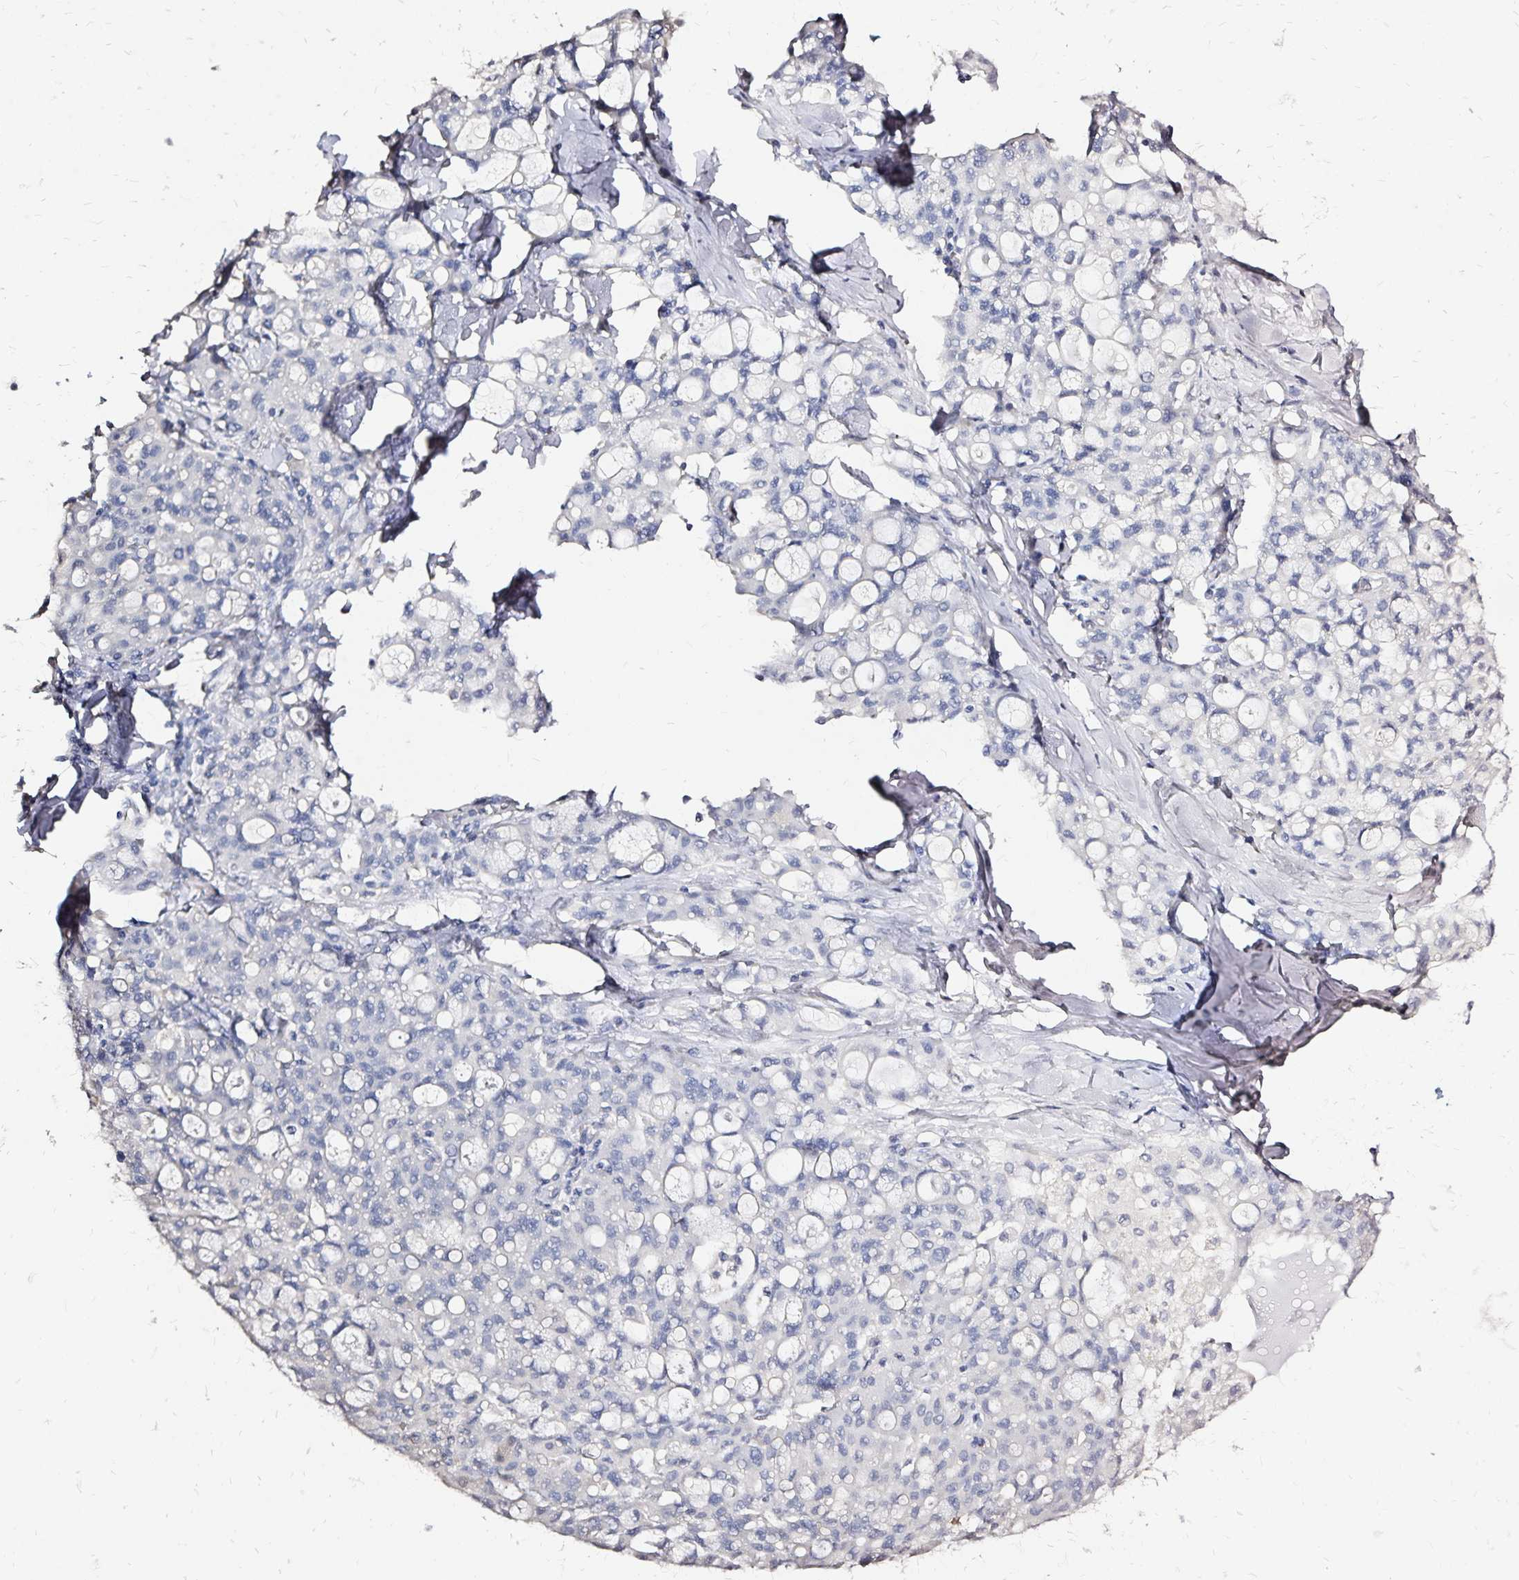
{"staining": {"intensity": "negative", "quantity": "none", "location": "none"}, "tissue": "lung cancer", "cell_type": "Tumor cells", "image_type": "cancer", "snomed": [{"axis": "morphology", "description": "Adenocarcinoma, NOS"}, {"axis": "topography", "description": "Lung"}], "caption": "Immunohistochemistry photomicrograph of lung cancer (adenocarcinoma) stained for a protein (brown), which shows no staining in tumor cells. (Brightfield microscopy of DAB immunohistochemistry (IHC) at high magnification).", "gene": "SLC5A1", "patient": {"sex": "female", "age": 44}}